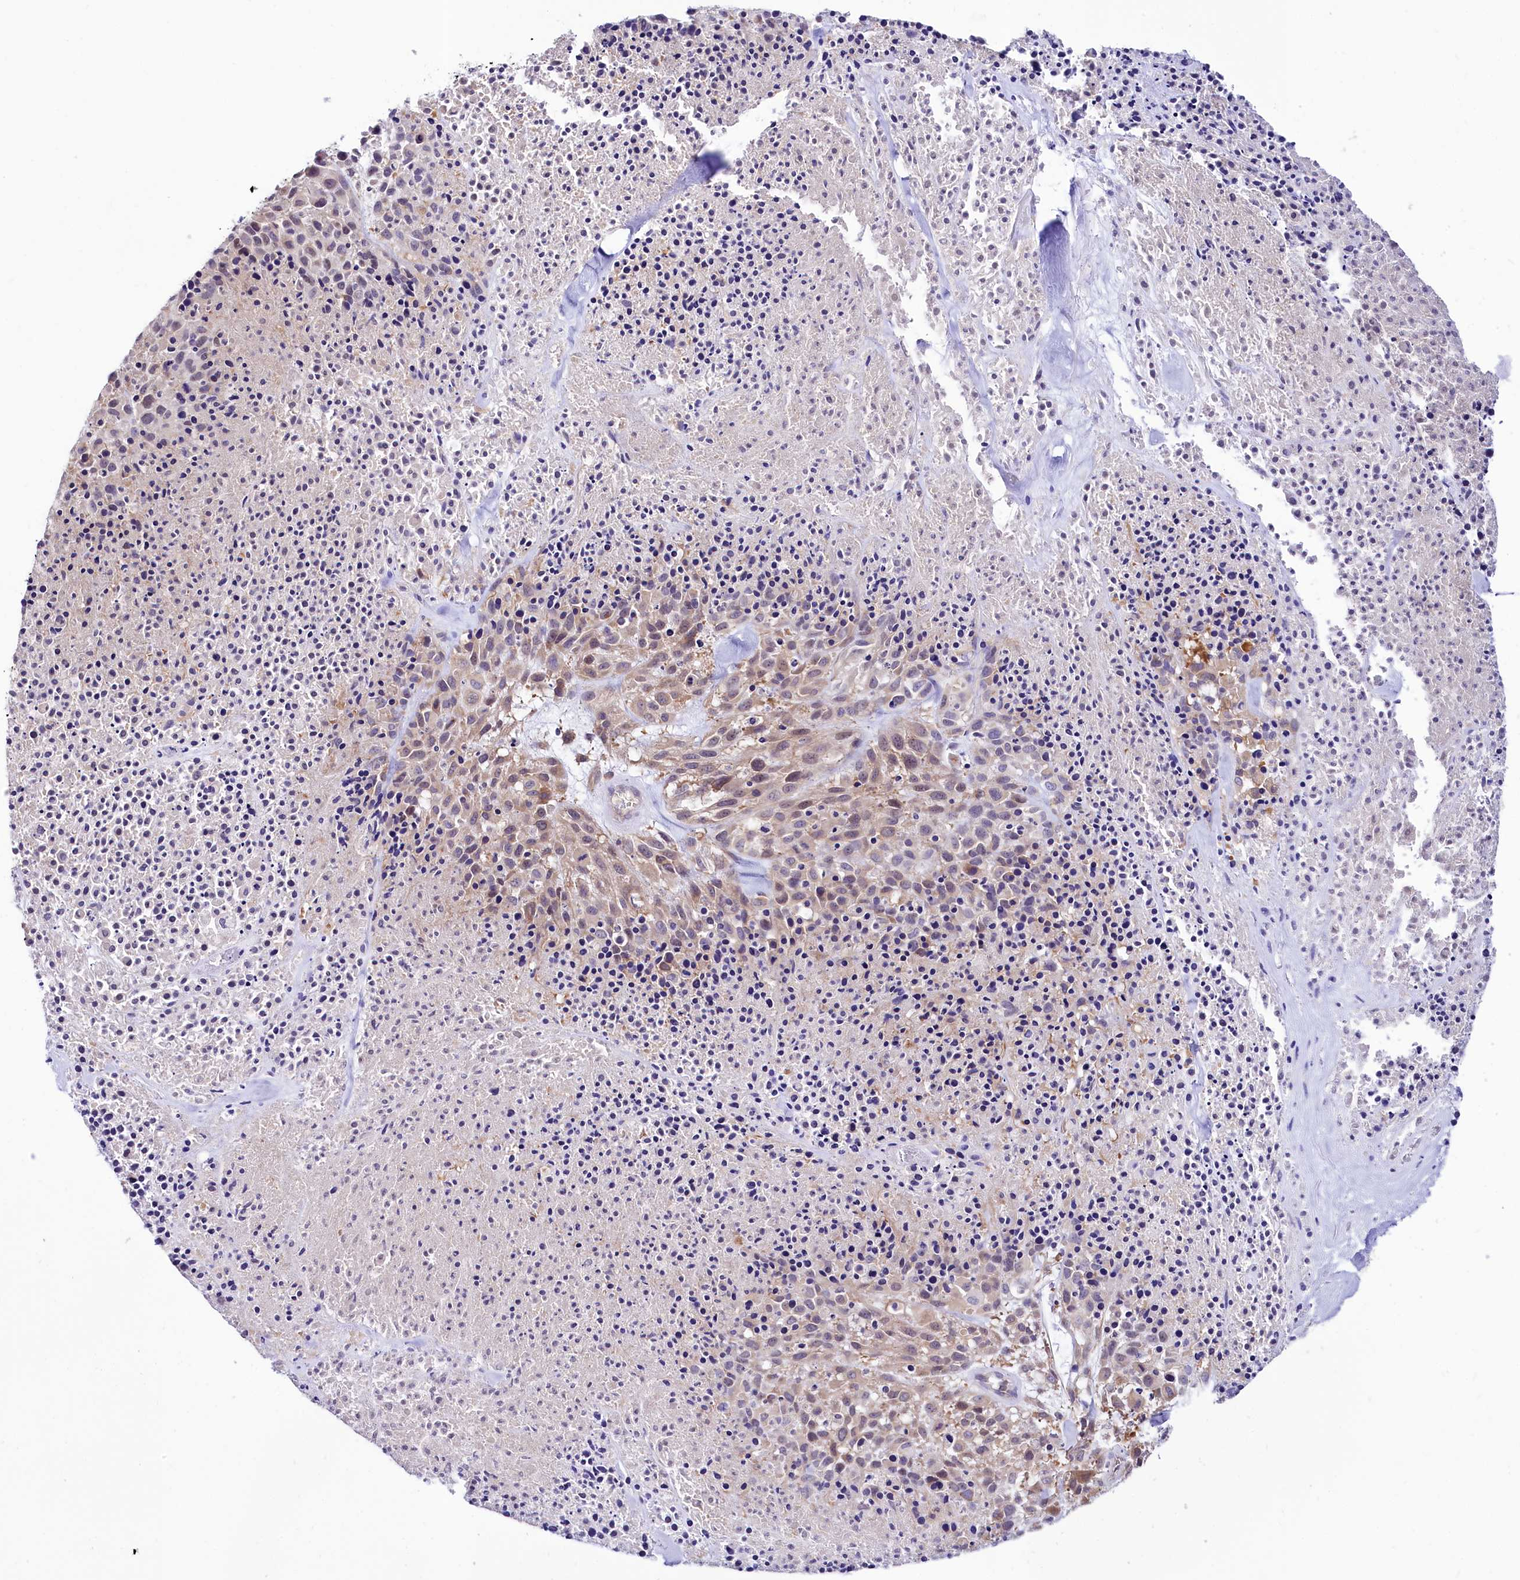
{"staining": {"intensity": "weak", "quantity": "25%-75%", "location": "cytoplasmic/membranous"}, "tissue": "melanoma", "cell_type": "Tumor cells", "image_type": "cancer", "snomed": [{"axis": "morphology", "description": "Malignant melanoma, Metastatic site"}, {"axis": "topography", "description": "Skin"}], "caption": "DAB (3,3'-diaminobenzidine) immunohistochemical staining of human melanoma shows weak cytoplasmic/membranous protein staining in about 25%-75% of tumor cells.", "gene": "ABHD5", "patient": {"sex": "female", "age": 81}}